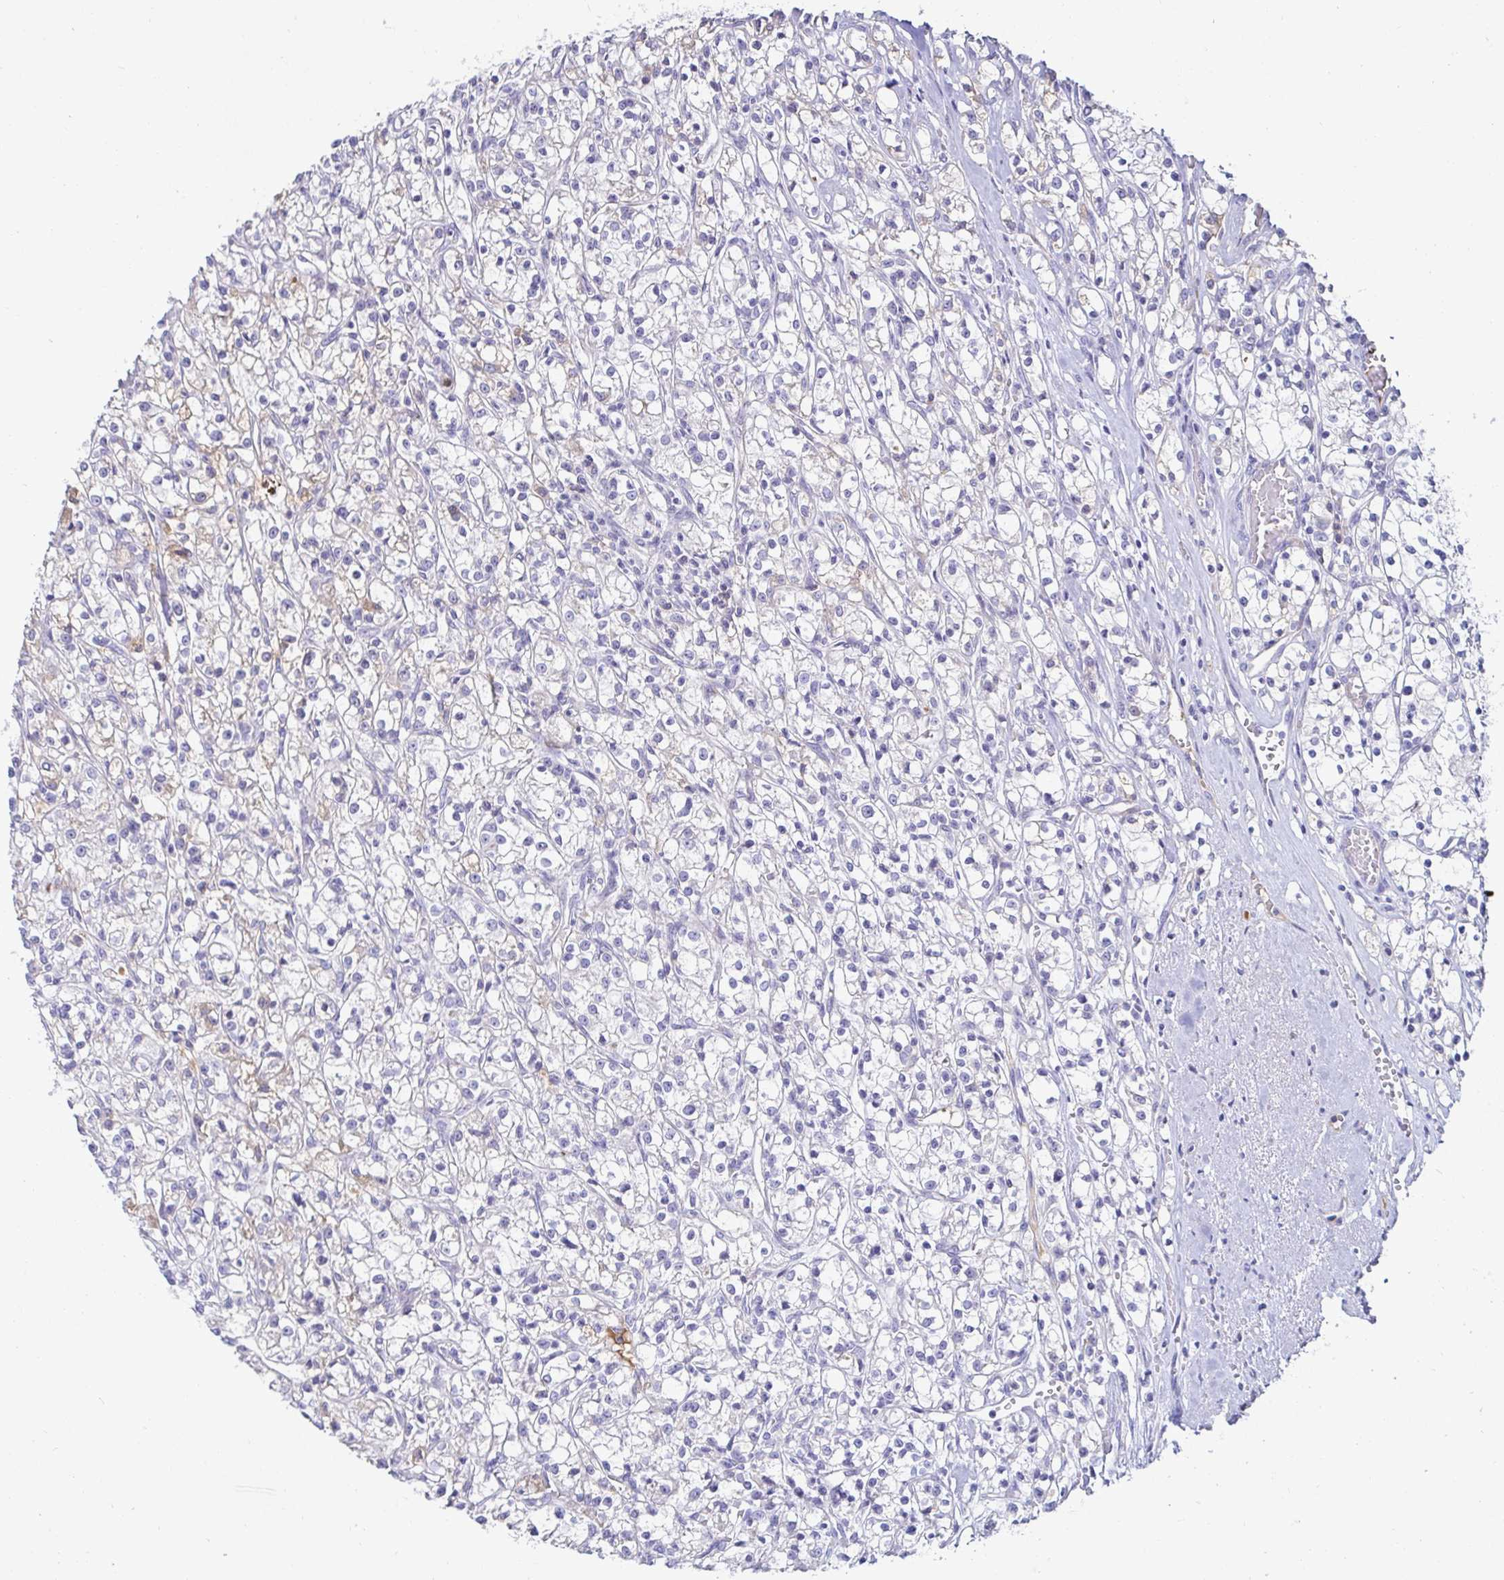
{"staining": {"intensity": "negative", "quantity": "none", "location": "none"}, "tissue": "renal cancer", "cell_type": "Tumor cells", "image_type": "cancer", "snomed": [{"axis": "morphology", "description": "Adenocarcinoma, NOS"}, {"axis": "topography", "description": "Kidney"}], "caption": "The immunohistochemistry histopathology image has no significant staining in tumor cells of renal cancer tissue. (Brightfield microscopy of DAB immunohistochemistry at high magnification).", "gene": "C4orf17", "patient": {"sex": "female", "age": 59}}